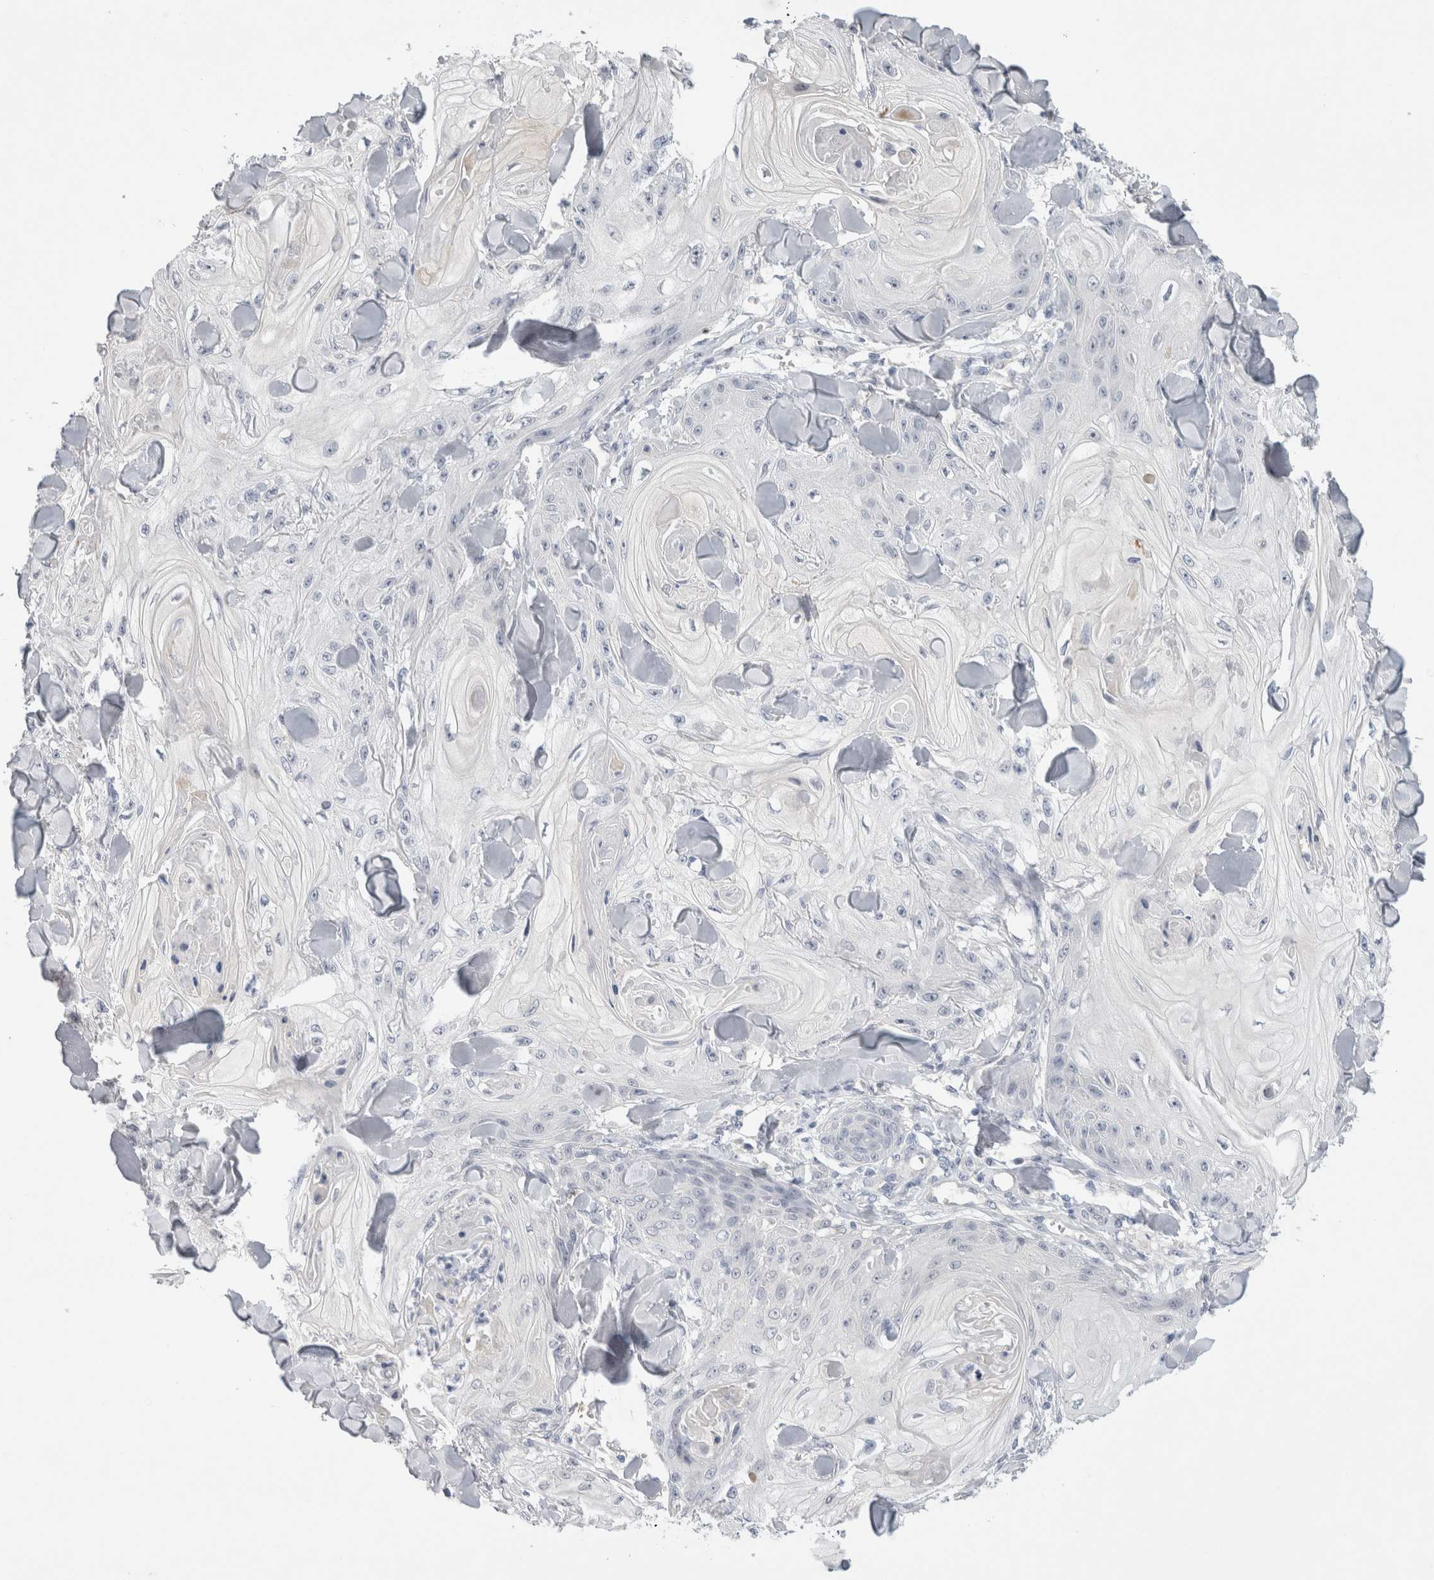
{"staining": {"intensity": "negative", "quantity": "none", "location": "none"}, "tissue": "skin cancer", "cell_type": "Tumor cells", "image_type": "cancer", "snomed": [{"axis": "morphology", "description": "Squamous cell carcinoma, NOS"}, {"axis": "topography", "description": "Skin"}], "caption": "The image displays no staining of tumor cells in squamous cell carcinoma (skin).", "gene": "TONSL", "patient": {"sex": "male", "age": 74}}